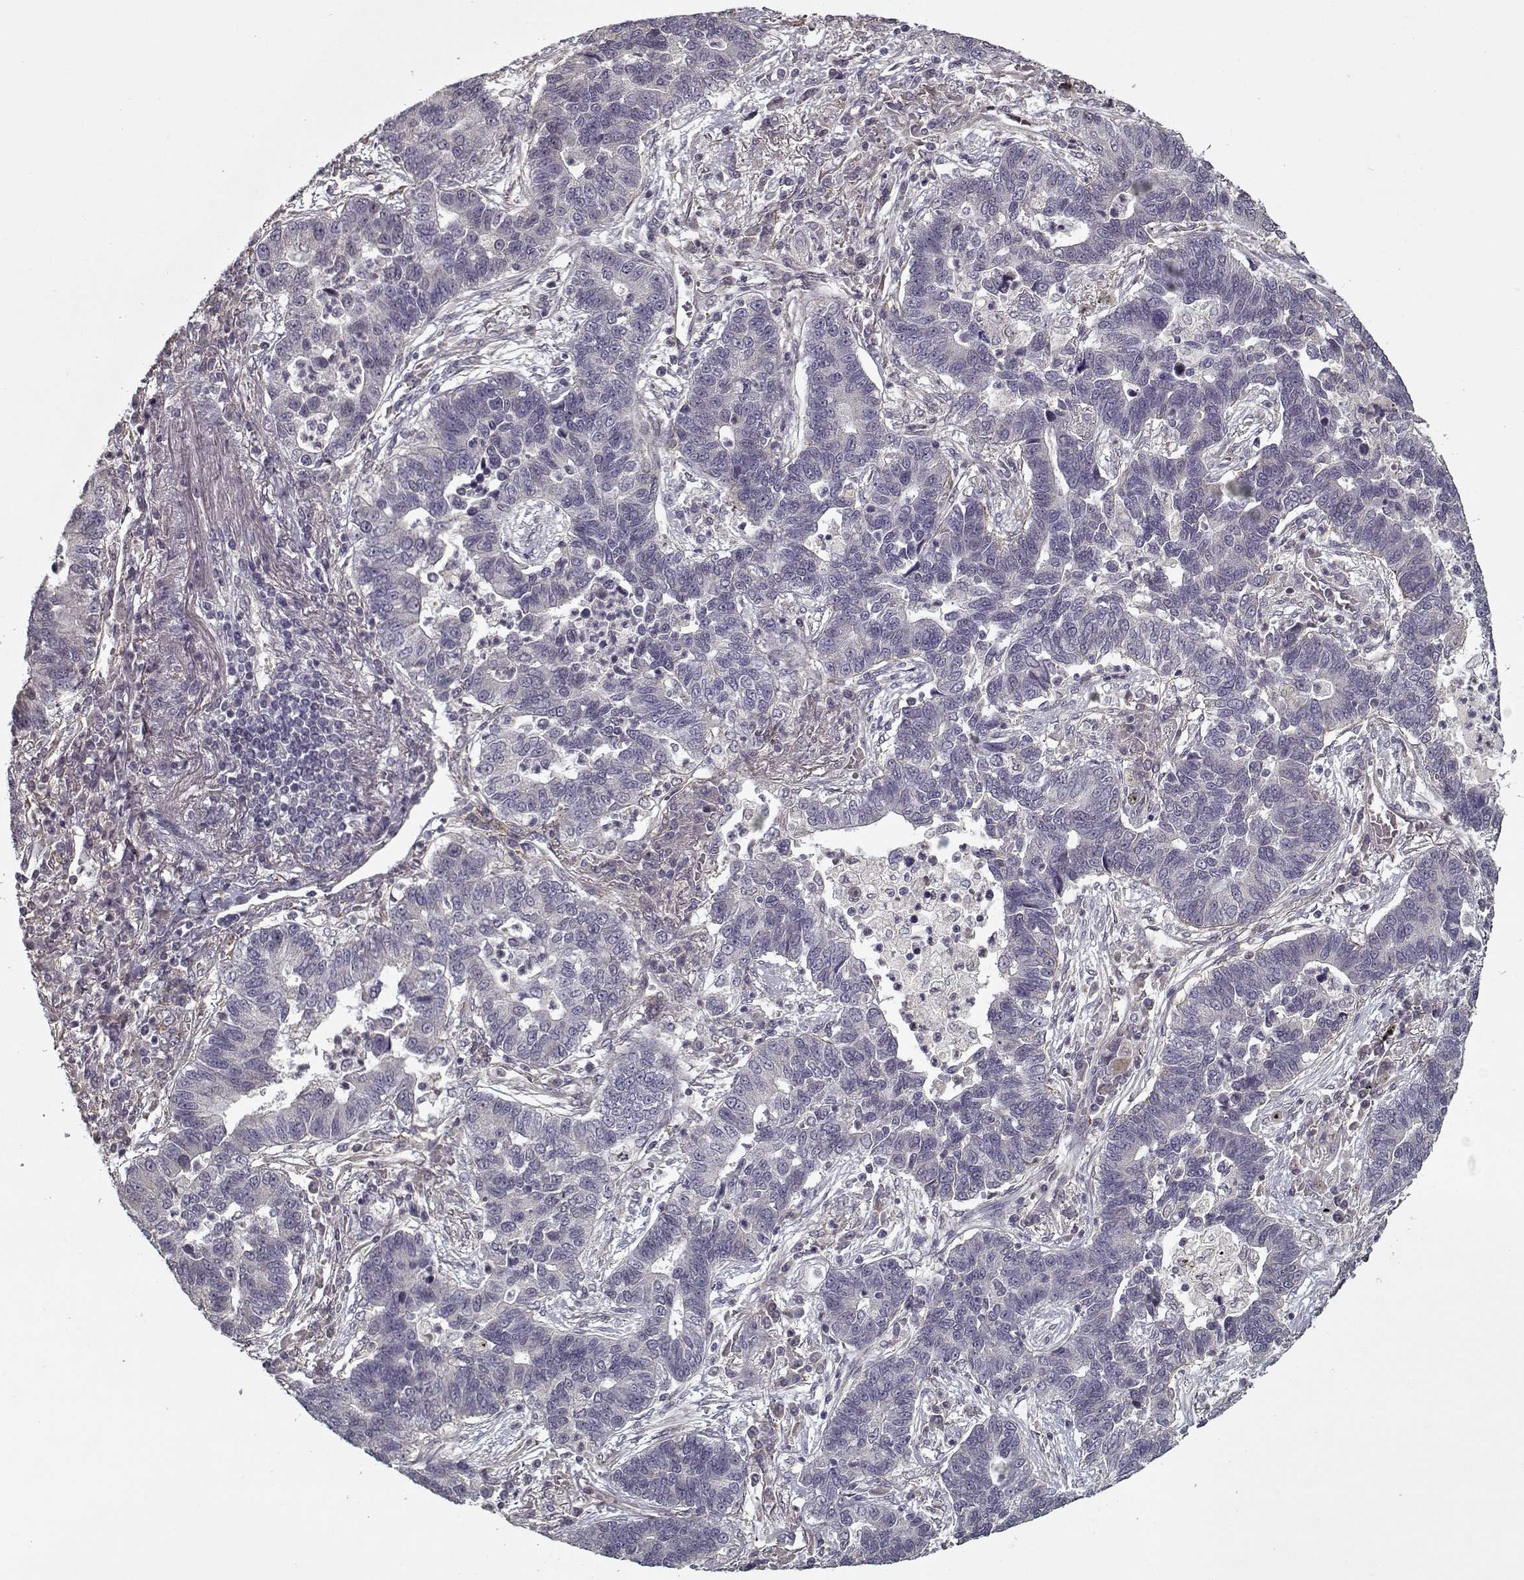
{"staining": {"intensity": "negative", "quantity": "none", "location": "none"}, "tissue": "lung cancer", "cell_type": "Tumor cells", "image_type": "cancer", "snomed": [{"axis": "morphology", "description": "Adenocarcinoma, NOS"}, {"axis": "topography", "description": "Lung"}], "caption": "Immunohistochemistry micrograph of neoplastic tissue: human lung cancer stained with DAB (3,3'-diaminobenzidine) demonstrates no significant protein staining in tumor cells.", "gene": "LAMA2", "patient": {"sex": "female", "age": 57}}